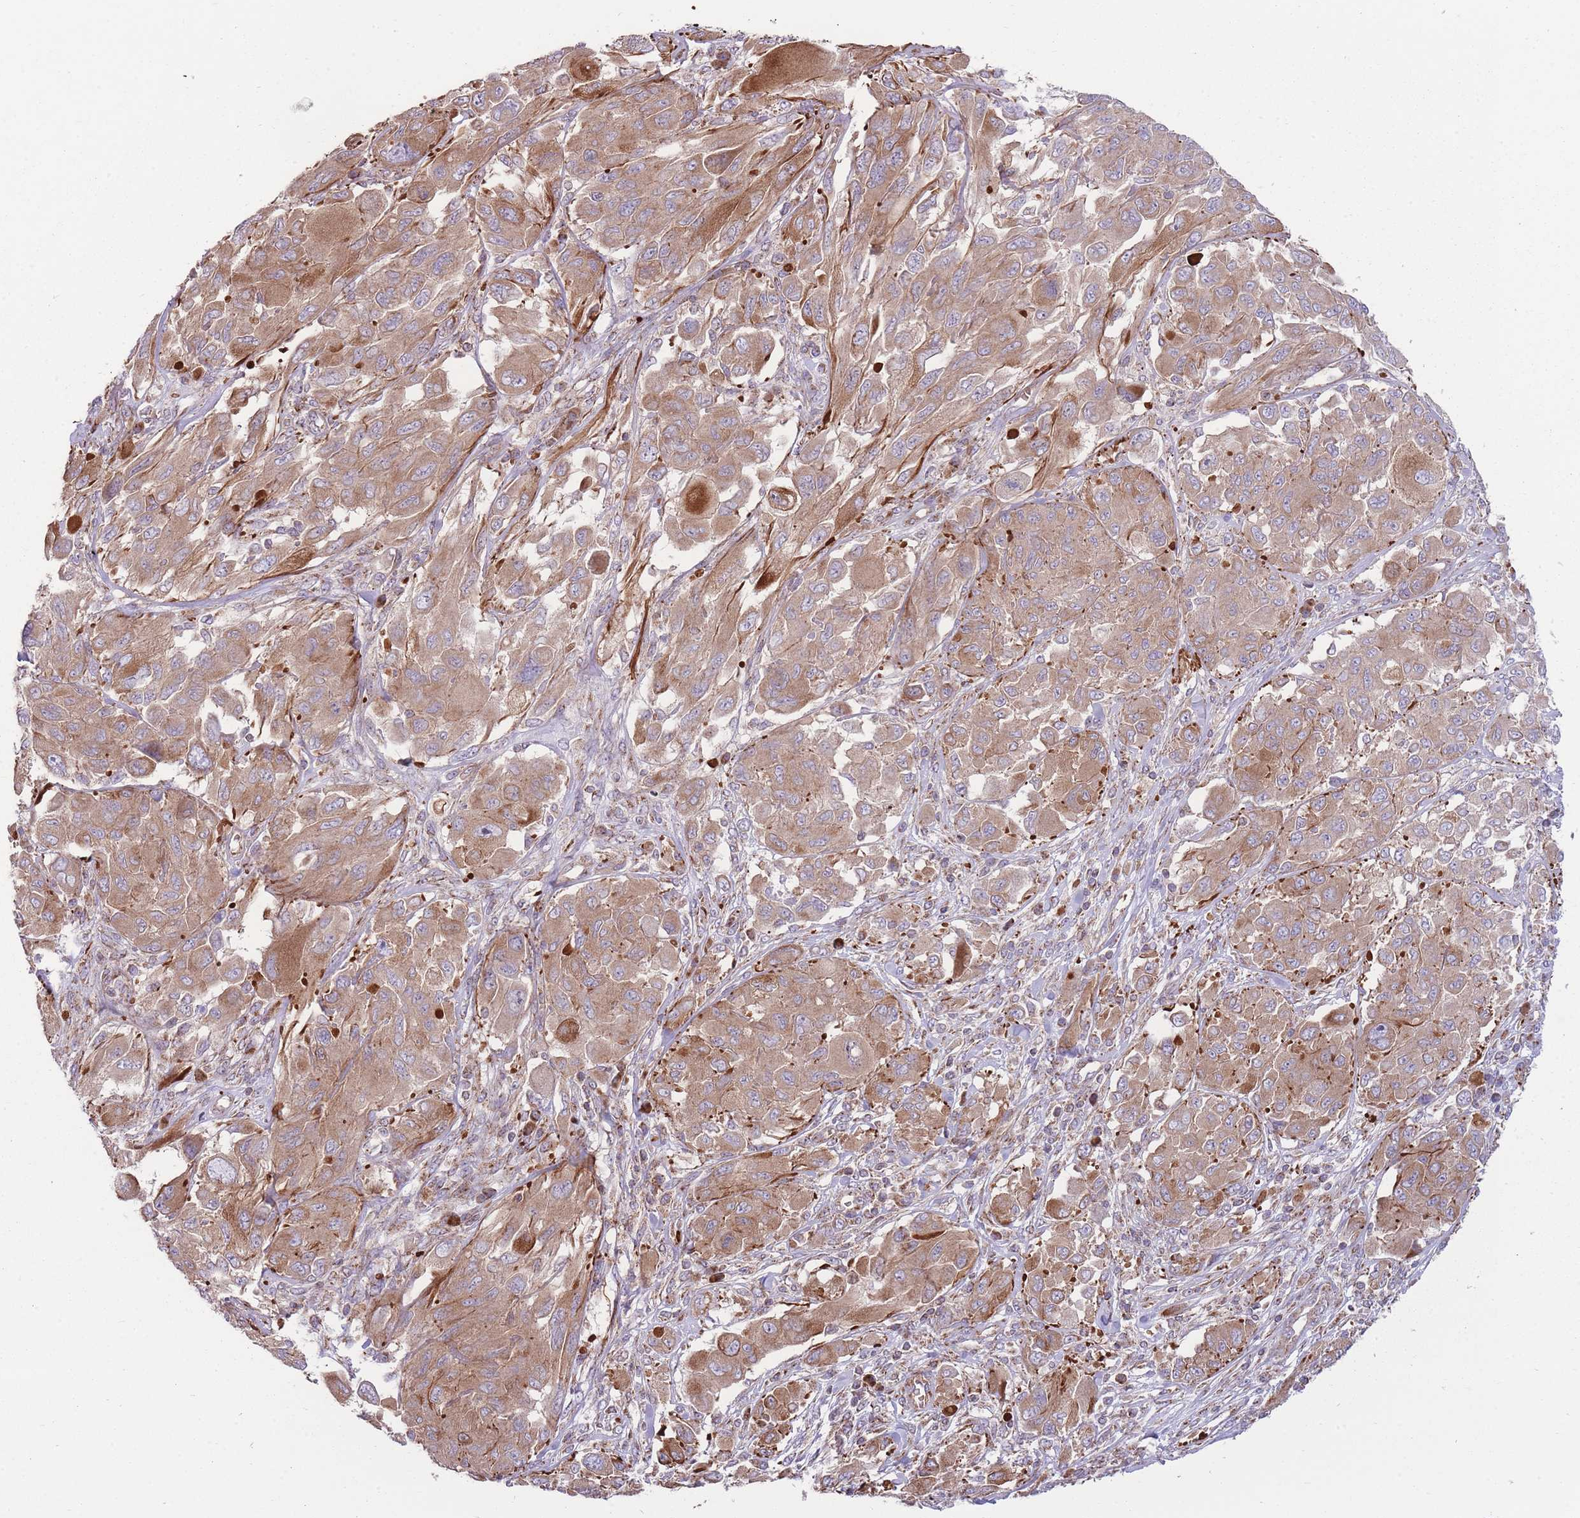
{"staining": {"intensity": "moderate", "quantity": ">75%", "location": "cytoplasmic/membranous"}, "tissue": "melanoma", "cell_type": "Tumor cells", "image_type": "cancer", "snomed": [{"axis": "morphology", "description": "Malignant melanoma, NOS"}, {"axis": "topography", "description": "Skin"}], "caption": "DAB immunohistochemical staining of human melanoma shows moderate cytoplasmic/membranous protein positivity in about >75% of tumor cells. Immunohistochemistry stains the protein in brown and the nuclei are stained blue.", "gene": "ANKRD10", "patient": {"sex": "female", "age": 91}}